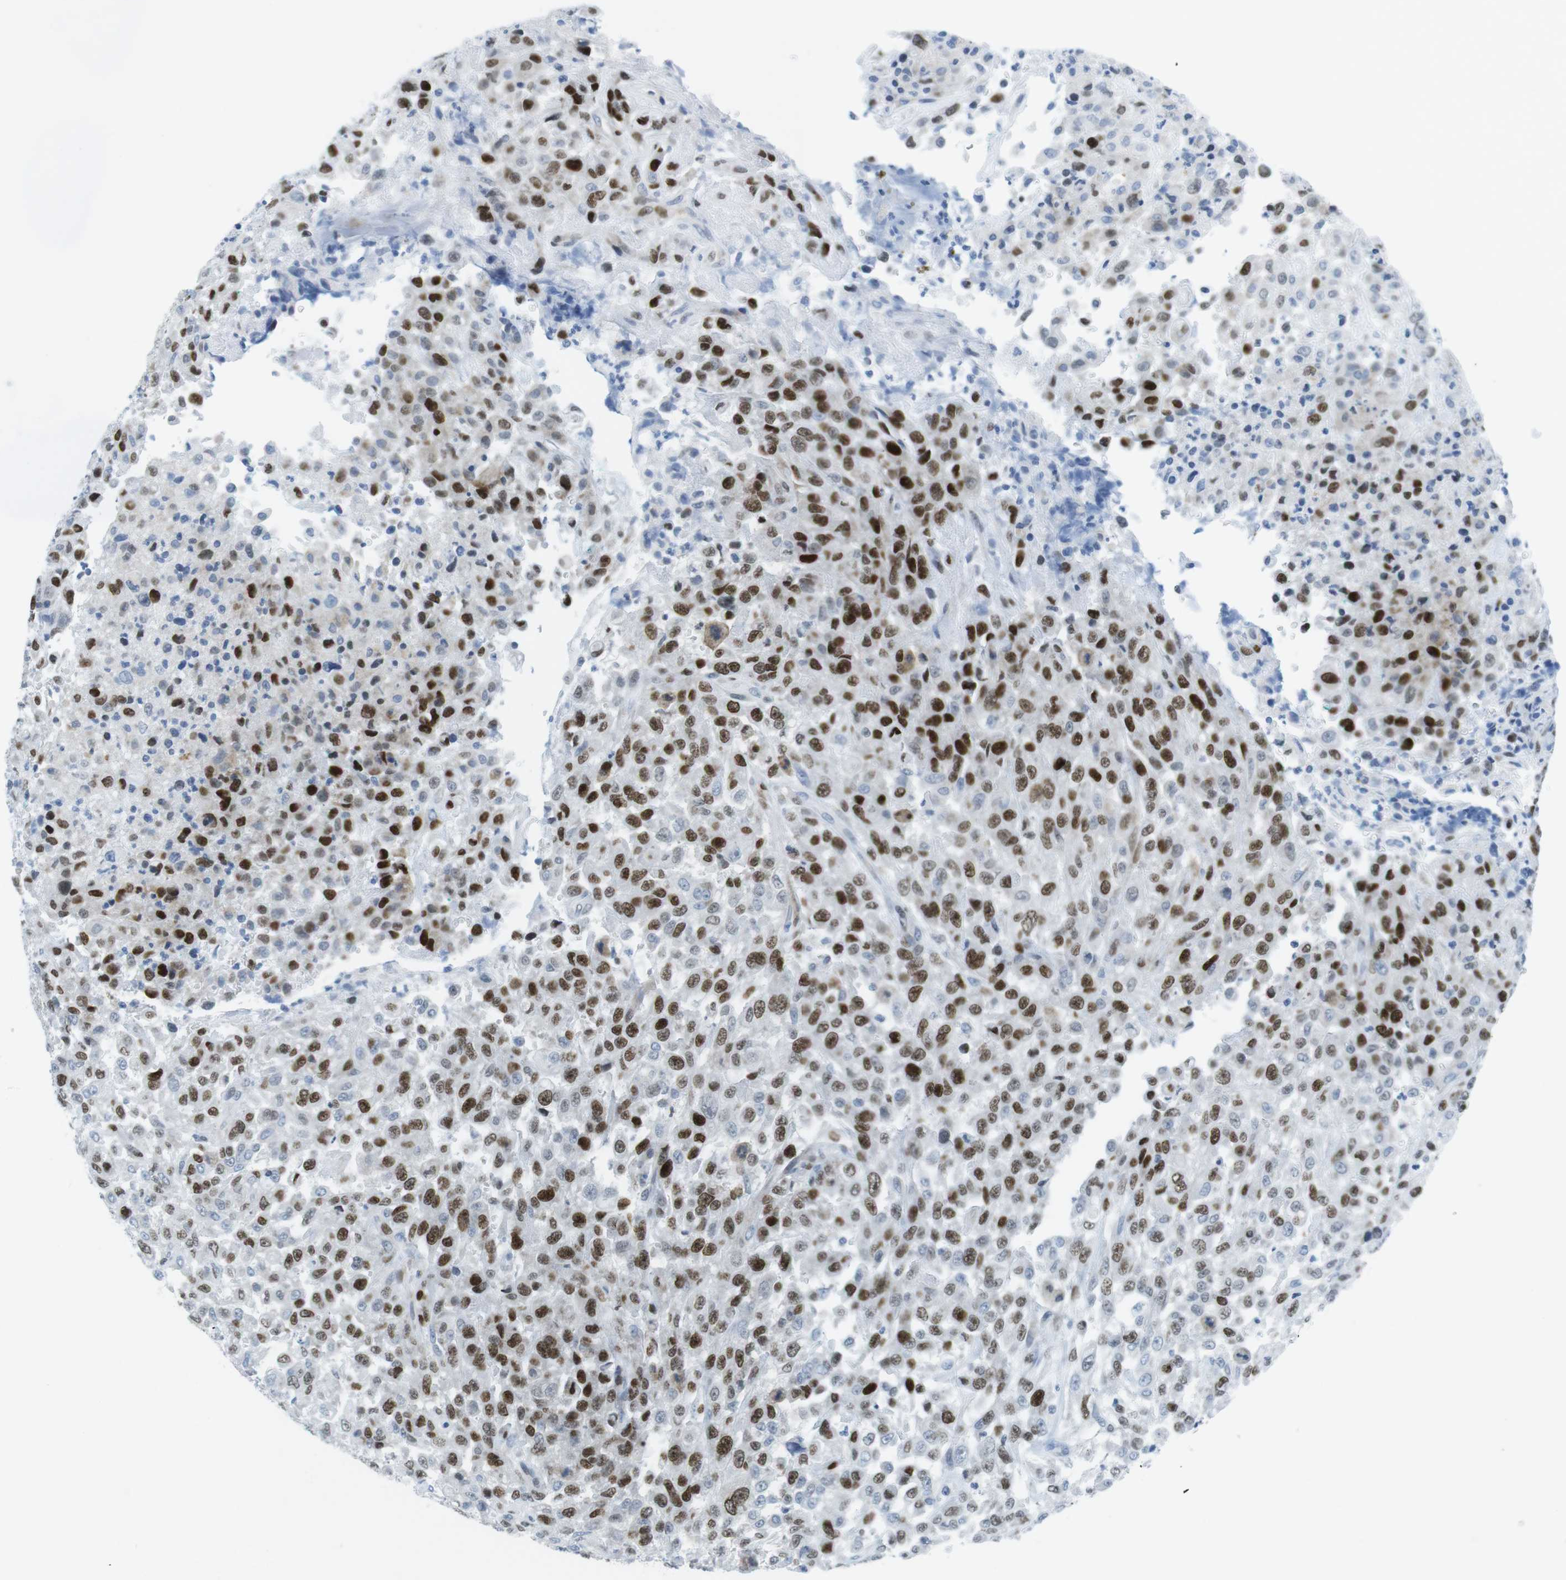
{"staining": {"intensity": "strong", "quantity": ">75%", "location": "nuclear"}, "tissue": "urothelial cancer", "cell_type": "Tumor cells", "image_type": "cancer", "snomed": [{"axis": "morphology", "description": "Urothelial carcinoma, High grade"}, {"axis": "topography", "description": "Urinary bladder"}], "caption": "This image demonstrates IHC staining of human urothelial cancer, with high strong nuclear positivity in approximately >75% of tumor cells.", "gene": "CHAF1A", "patient": {"sex": "male", "age": 46}}